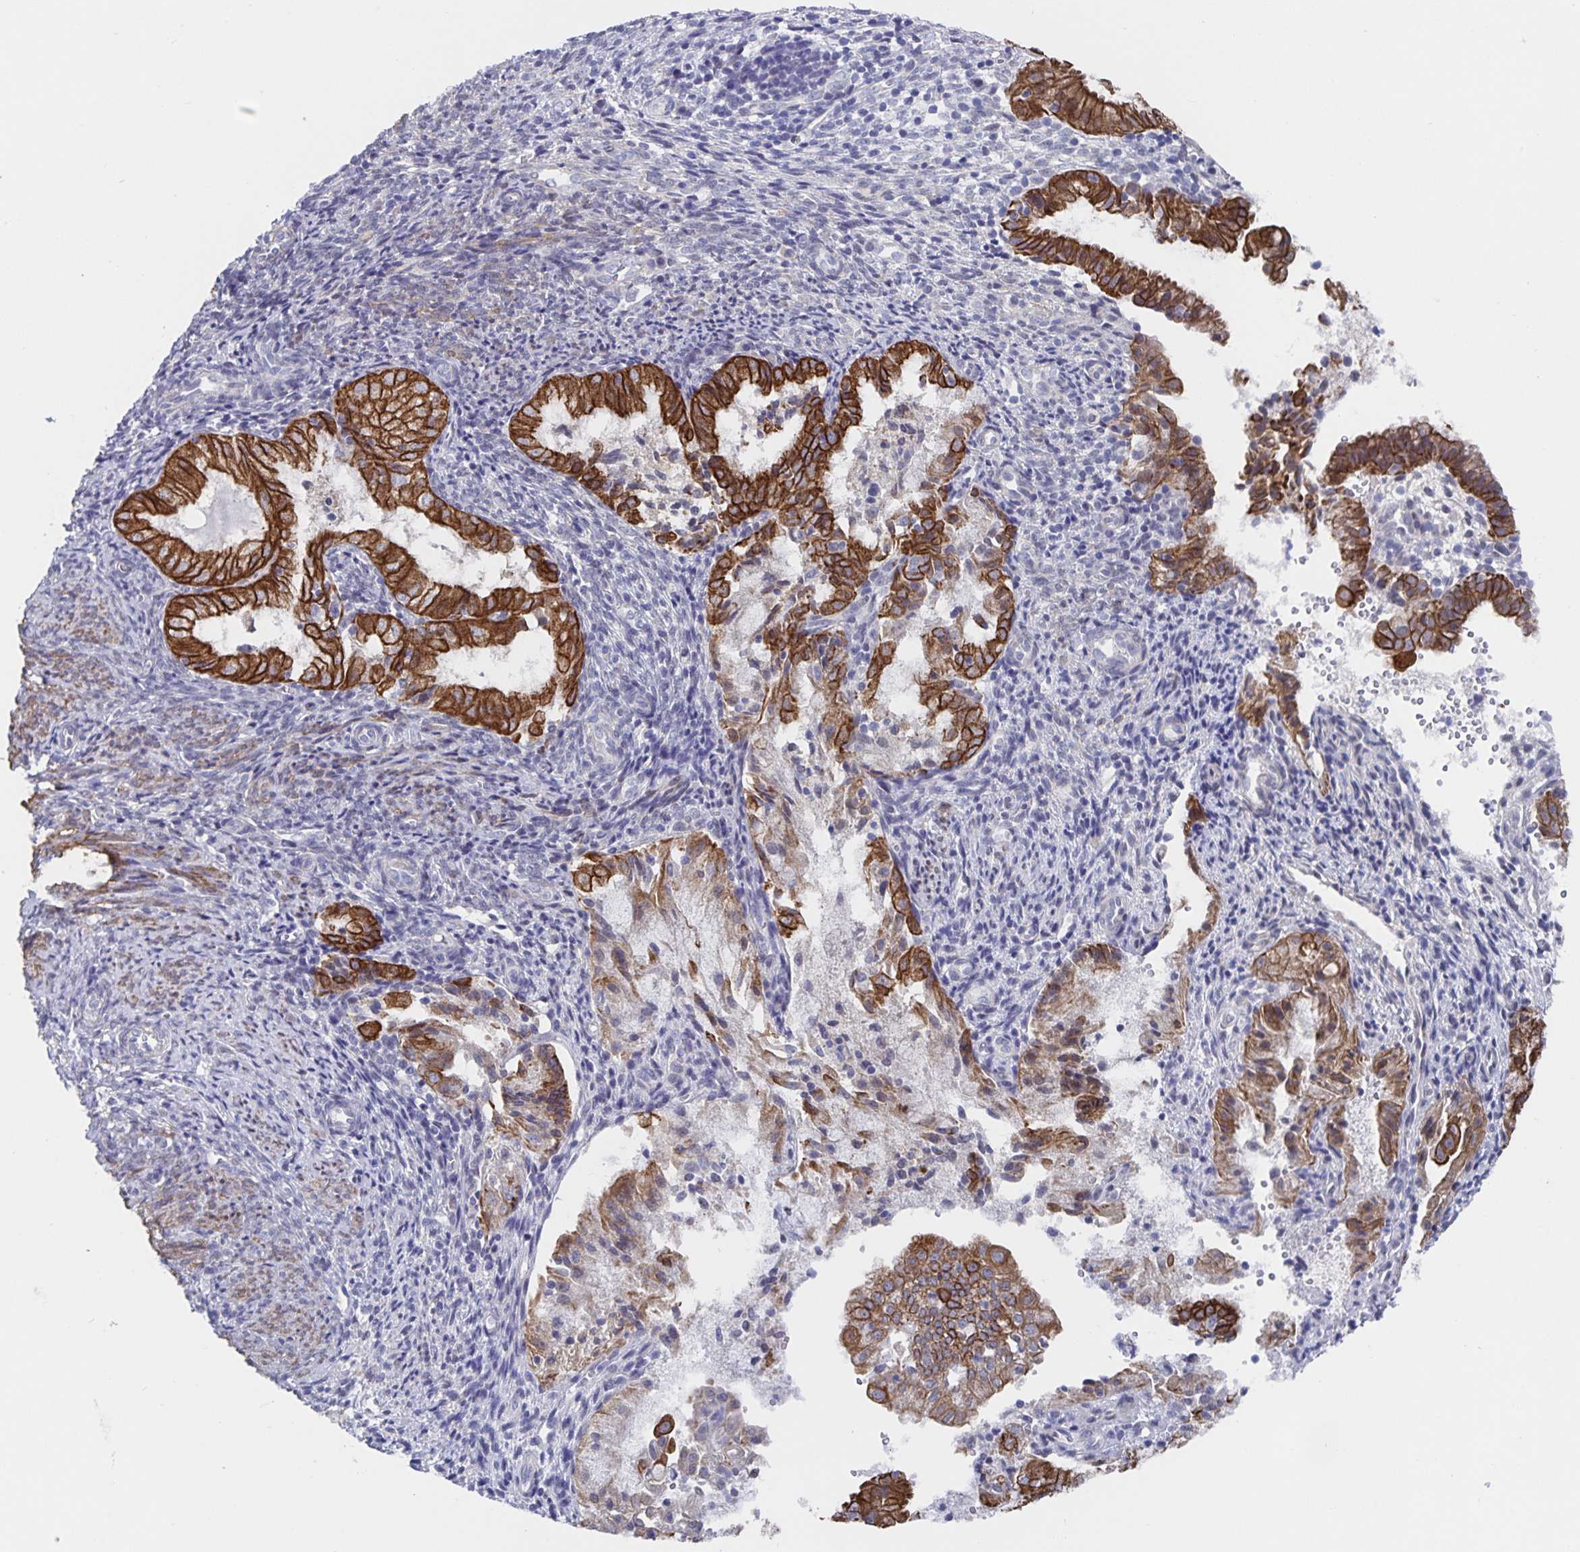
{"staining": {"intensity": "strong", "quantity": "25%-75%", "location": "cytoplasmic/membranous"}, "tissue": "endometrial cancer", "cell_type": "Tumor cells", "image_type": "cancer", "snomed": [{"axis": "morphology", "description": "Adenocarcinoma, NOS"}, {"axis": "topography", "description": "Endometrium"}], "caption": "Endometrial cancer stained for a protein (brown) exhibits strong cytoplasmic/membranous positive positivity in approximately 25%-75% of tumor cells.", "gene": "ZIK1", "patient": {"sex": "female", "age": 55}}